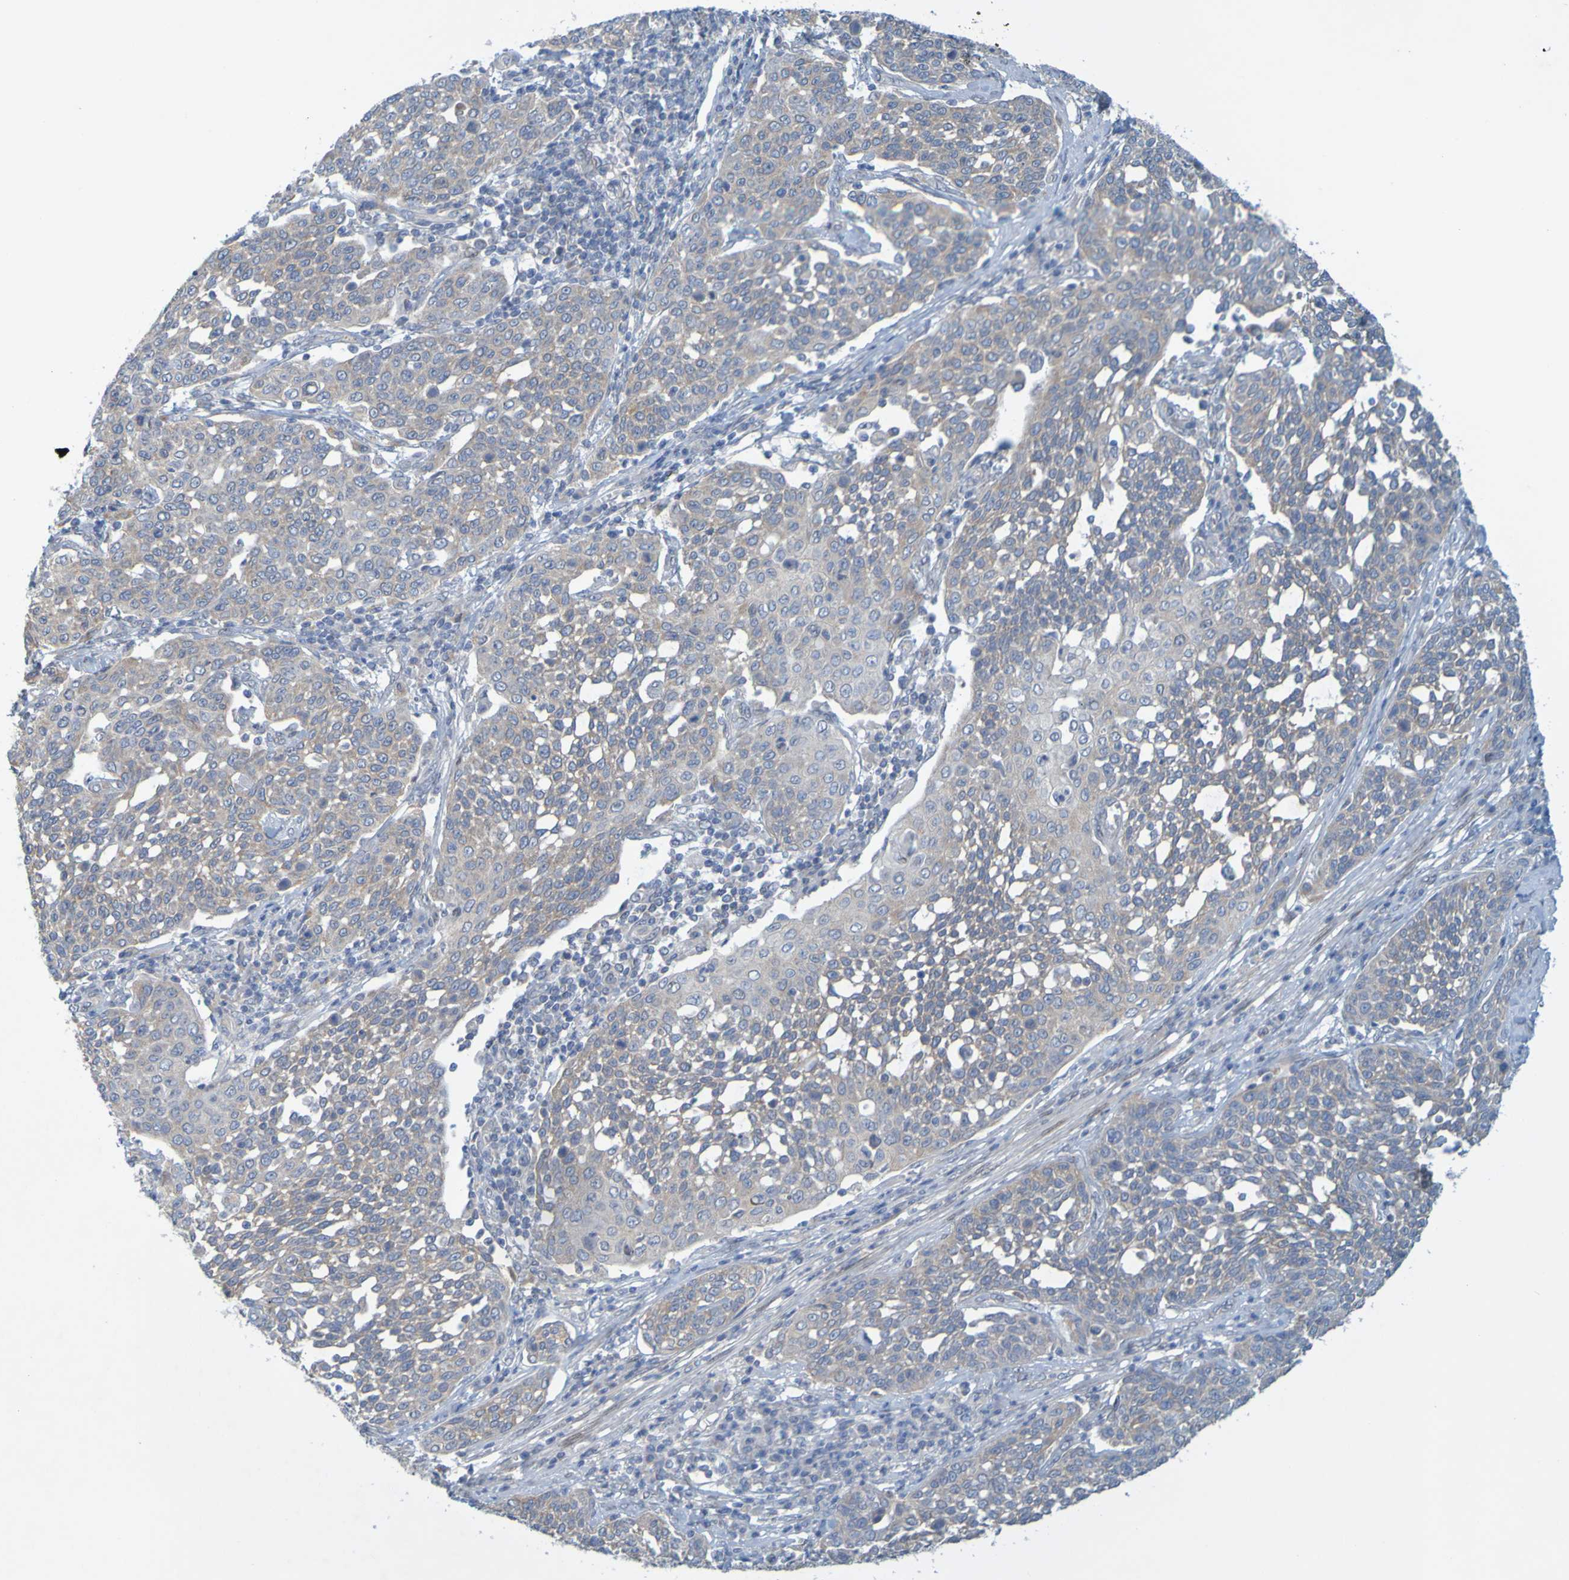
{"staining": {"intensity": "weak", "quantity": ">75%", "location": "cytoplasmic/membranous"}, "tissue": "cervical cancer", "cell_type": "Tumor cells", "image_type": "cancer", "snomed": [{"axis": "morphology", "description": "Squamous cell carcinoma, NOS"}, {"axis": "topography", "description": "Cervix"}], "caption": "High-magnification brightfield microscopy of cervical cancer stained with DAB (brown) and counterstained with hematoxylin (blue). tumor cells exhibit weak cytoplasmic/membranous staining is appreciated in approximately>75% of cells.", "gene": "MAG", "patient": {"sex": "female", "age": 34}}